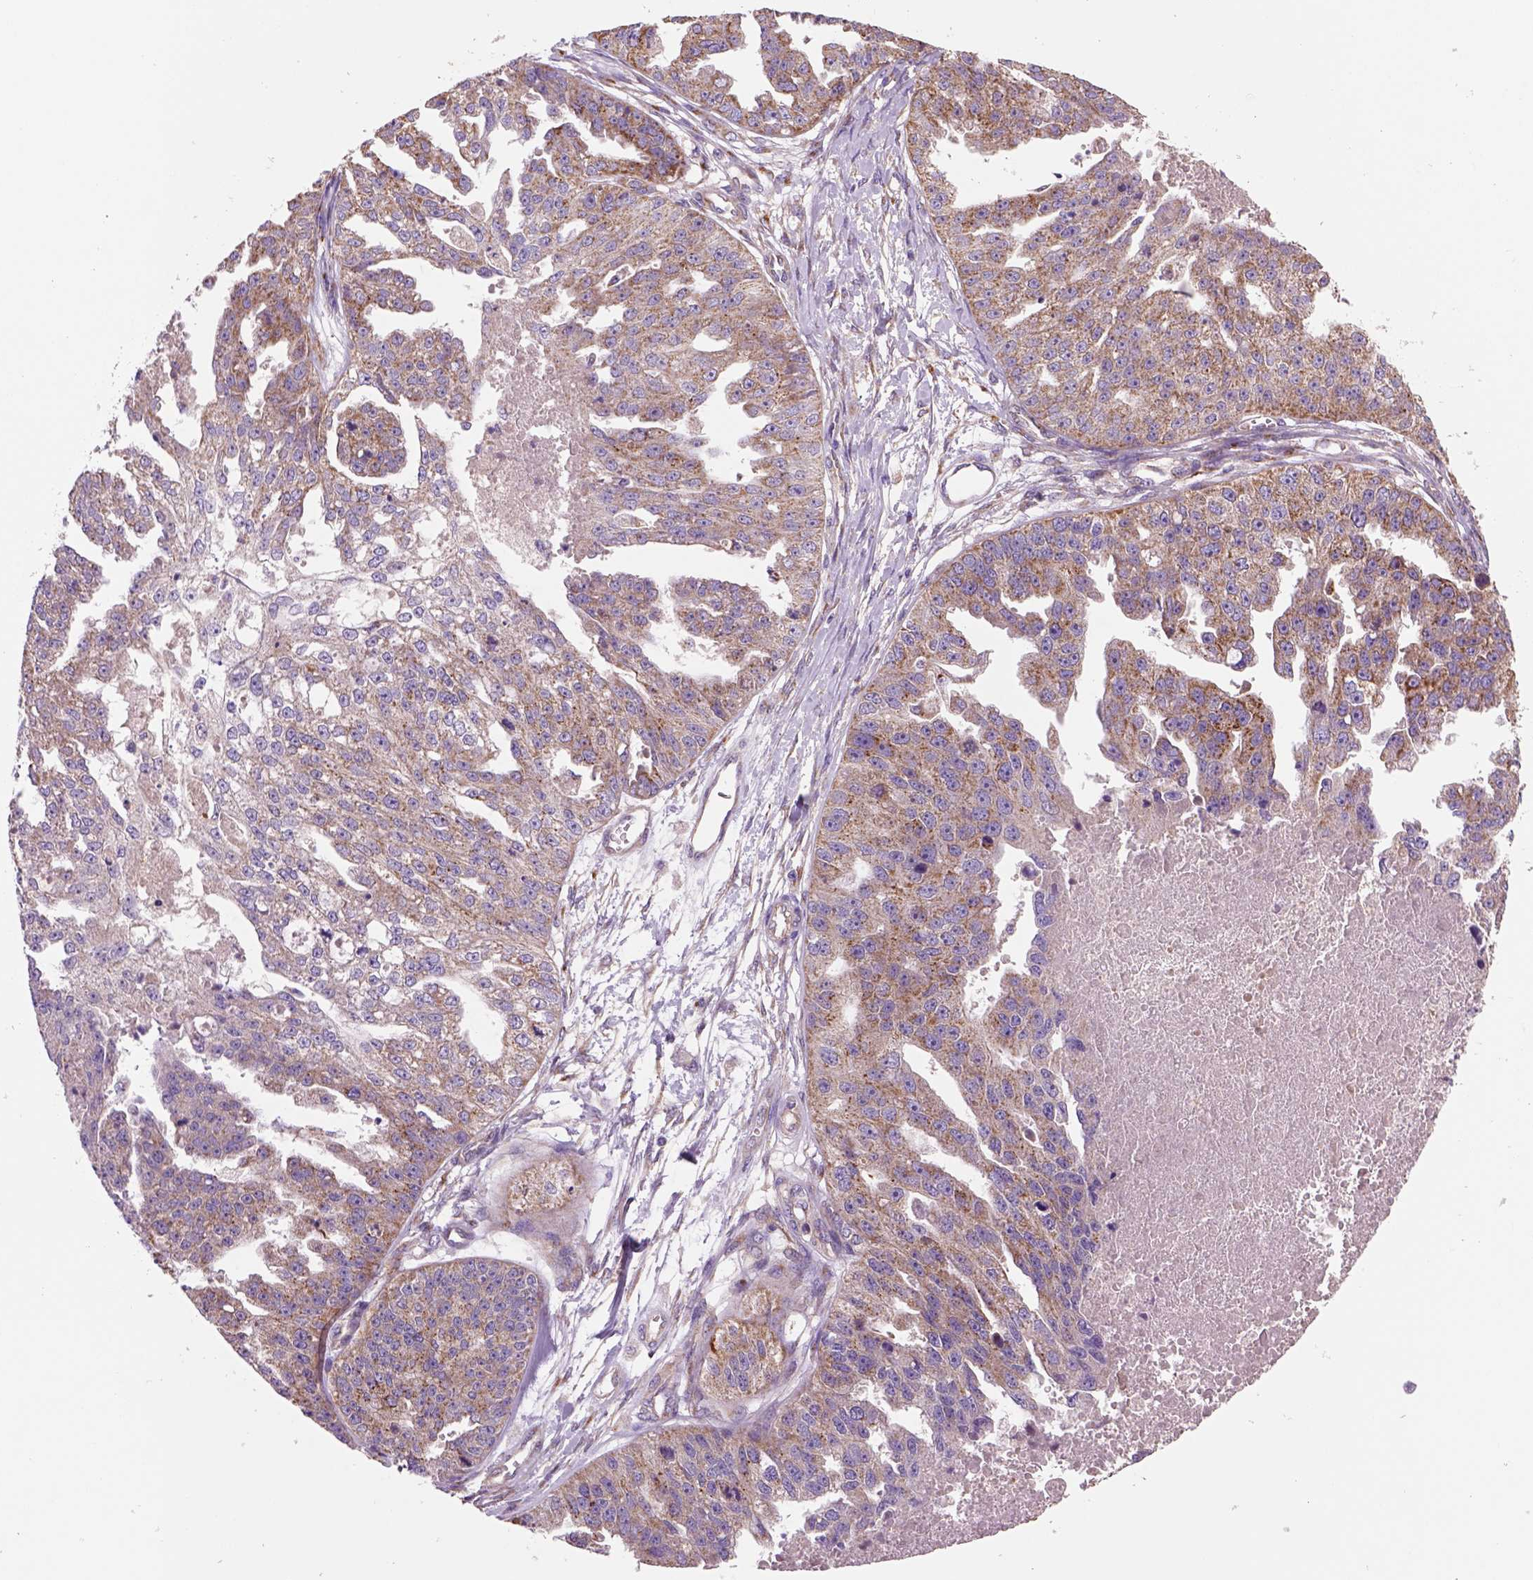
{"staining": {"intensity": "moderate", "quantity": "<25%", "location": "cytoplasmic/membranous"}, "tissue": "ovarian cancer", "cell_type": "Tumor cells", "image_type": "cancer", "snomed": [{"axis": "morphology", "description": "Cystadenocarcinoma, serous, NOS"}, {"axis": "topography", "description": "Ovary"}], "caption": "The micrograph shows a brown stain indicating the presence of a protein in the cytoplasmic/membranous of tumor cells in serous cystadenocarcinoma (ovarian).", "gene": "WARS2", "patient": {"sex": "female", "age": 58}}